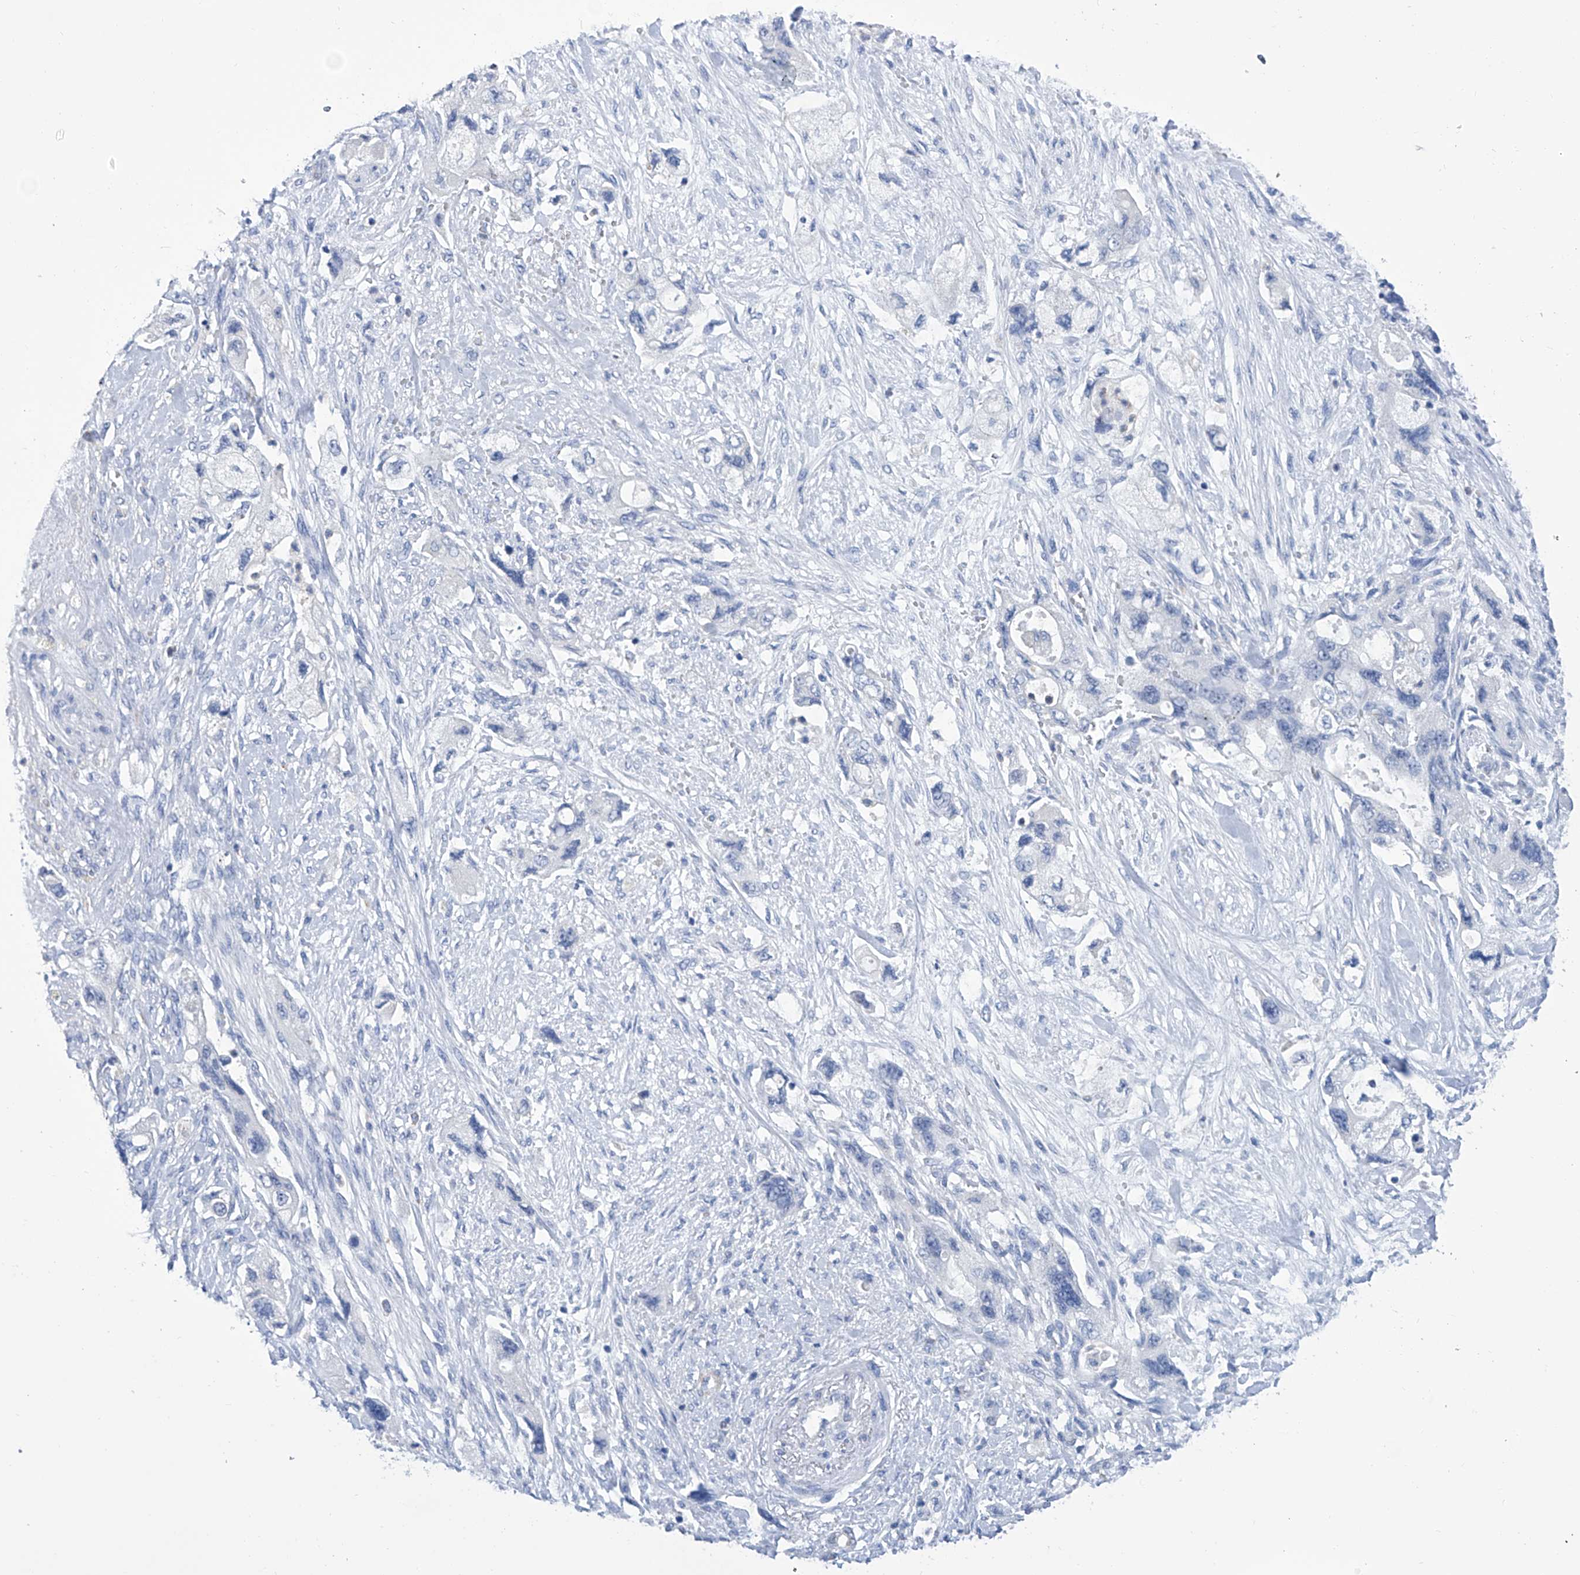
{"staining": {"intensity": "negative", "quantity": "none", "location": "none"}, "tissue": "pancreatic cancer", "cell_type": "Tumor cells", "image_type": "cancer", "snomed": [{"axis": "morphology", "description": "Adenocarcinoma, NOS"}, {"axis": "topography", "description": "Pancreas"}], "caption": "The immunohistochemistry image has no significant staining in tumor cells of adenocarcinoma (pancreatic) tissue.", "gene": "IMPA2", "patient": {"sex": "female", "age": 73}}